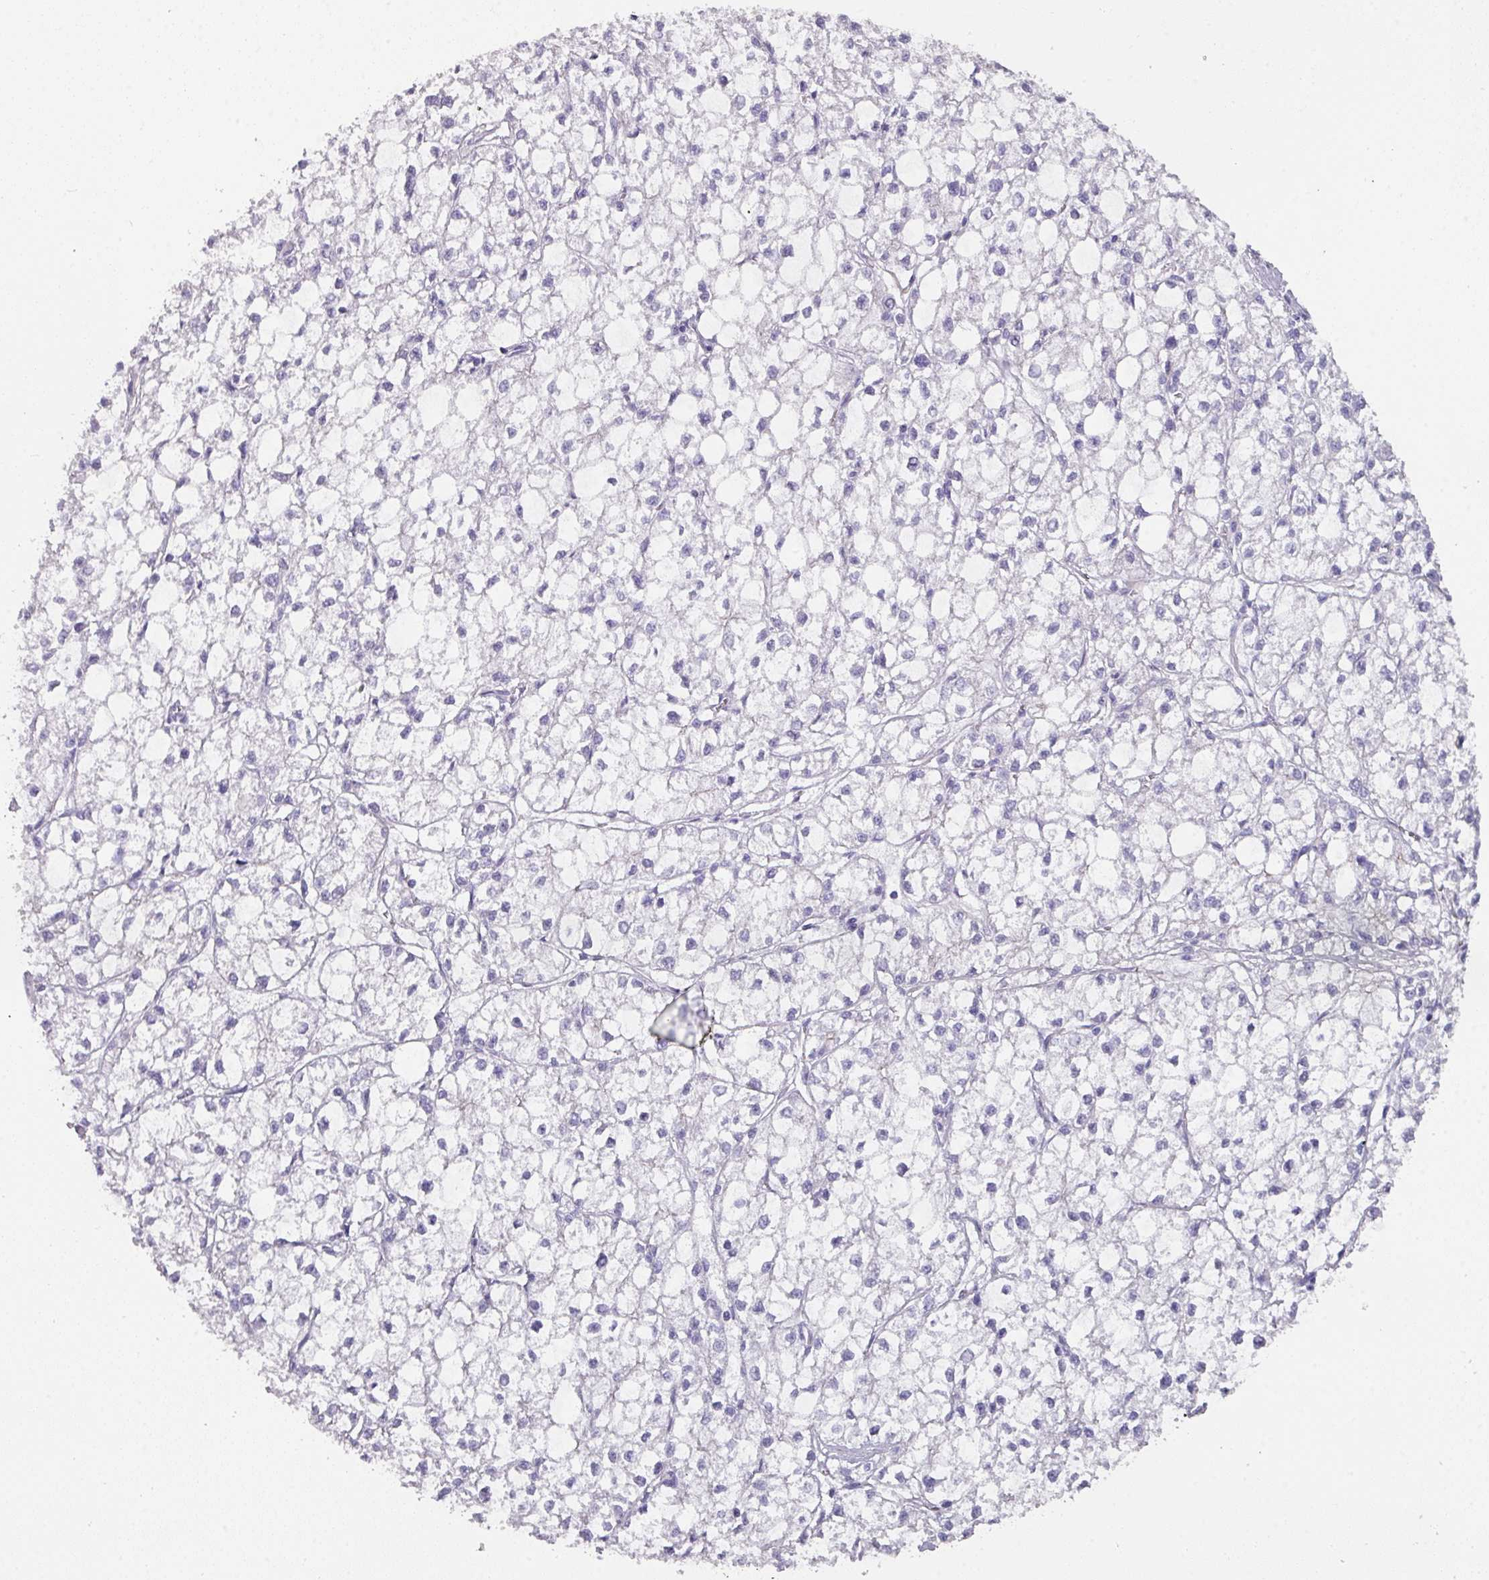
{"staining": {"intensity": "negative", "quantity": "none", "location": "none"}, "tissue": "liver cancer", "cell_type": "Tumor cells", "image_type": "cancer", "snomed": [{"axis": "morphology", "description": "Carcinoma, Hepatocellular, NOS"}, {"axis": "topography", "description": "Liver"}], "caption": "A photomicrograph of human liver cancer is negative for staining in tumor cells.", "gene": "ANKRD29", "patient": {"sex": "female", "age": 43}}